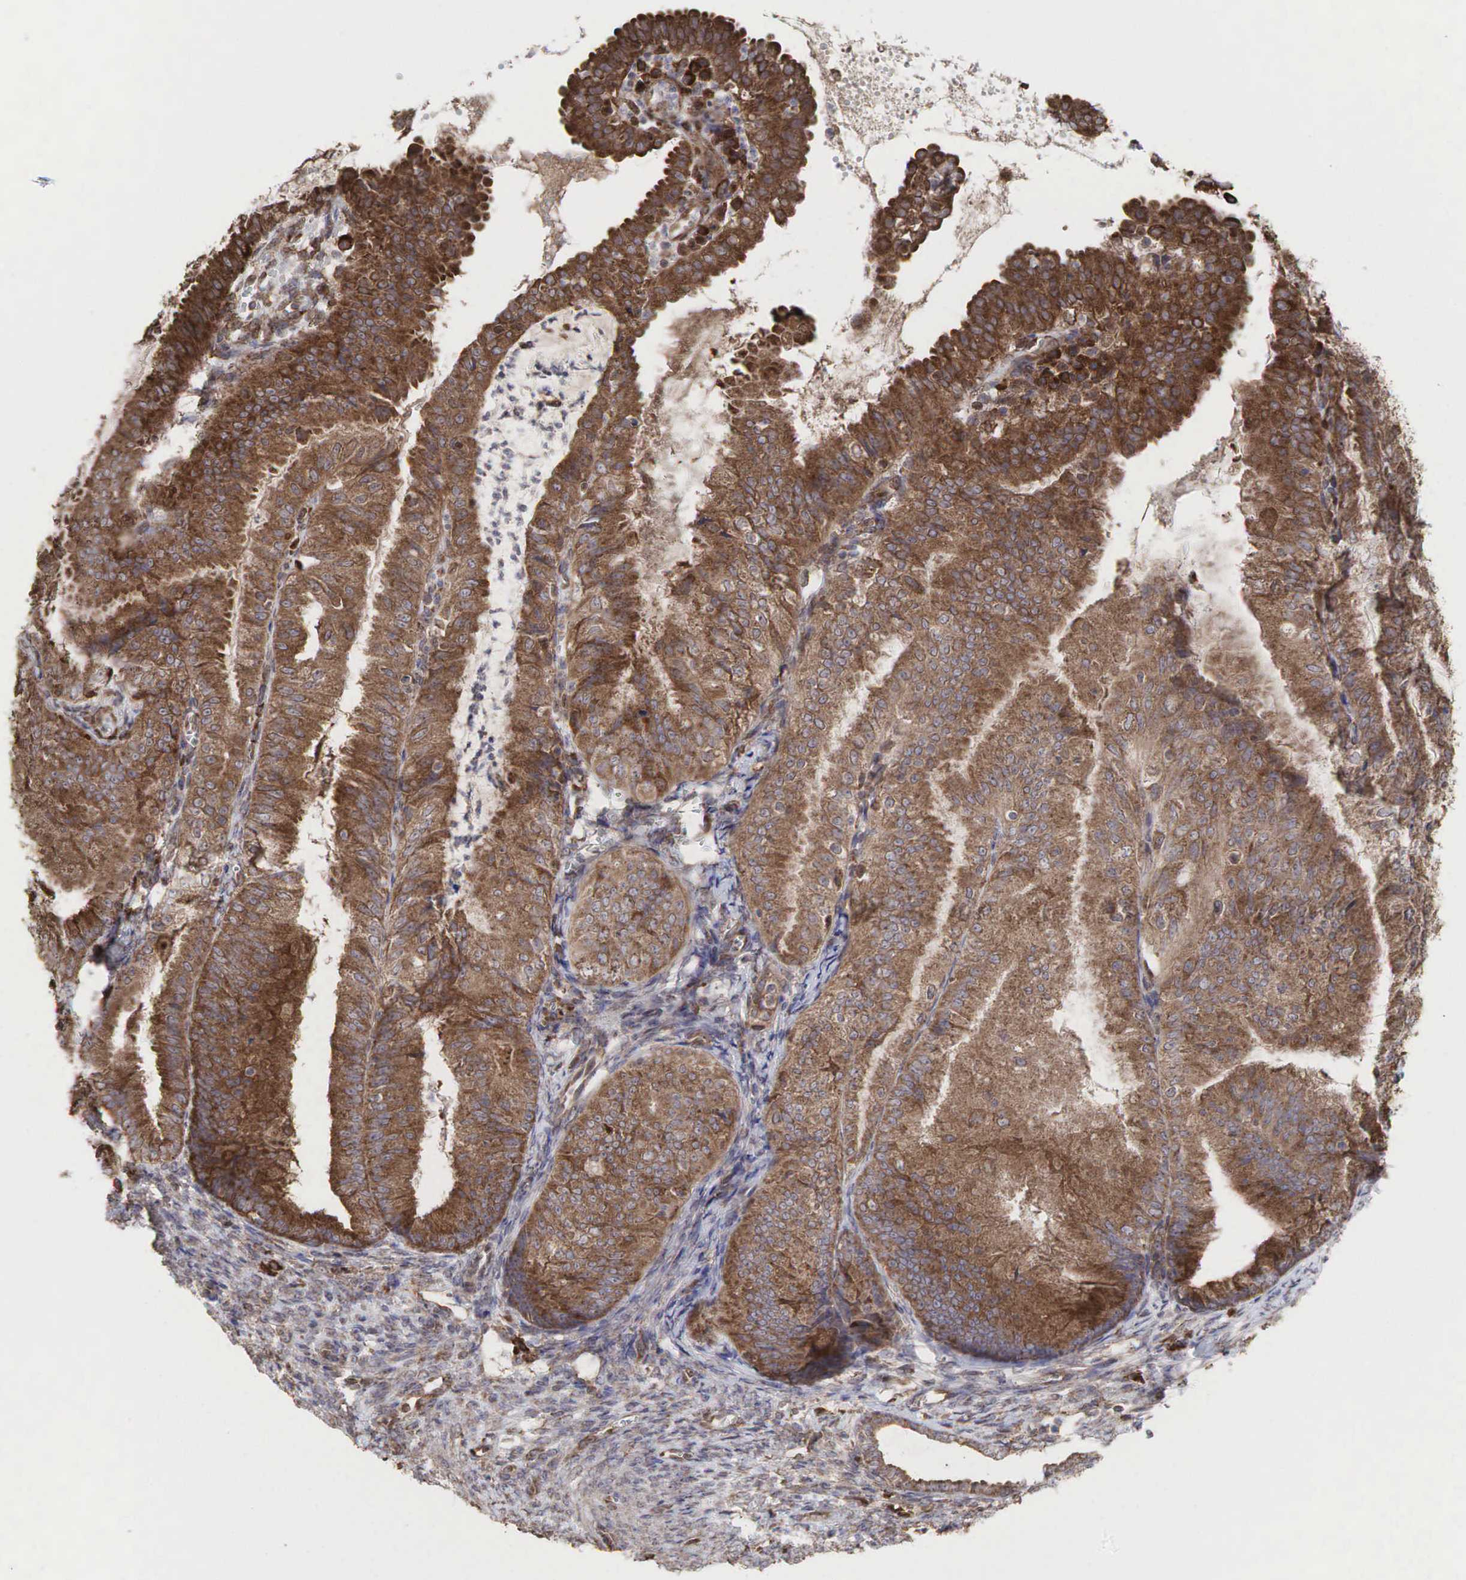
{"staining": {"intensity": "moderate", "quantity": ">75%", "location": "cytoplasmic/membranous"}, "tissue": "endometrial cancer", "cell_type": "Tumor cells", "image_type": "cancer", "snomed": [{"axis": "morphology", "description": "Adenocarcinoma, NOS"}, {"axis": "topography", "description": "Endometrium"}], "caption": "Protein staining exhibits moderate cytoplasmic/membranous expression in approximately >75% of tumor cells in endometrial cancer (adenocarcinoma). (Brightfield microscopy of DAB IHC at high magnification).", "gene": "PABPC5", "patient": {"sex": "female", "age": 66}}